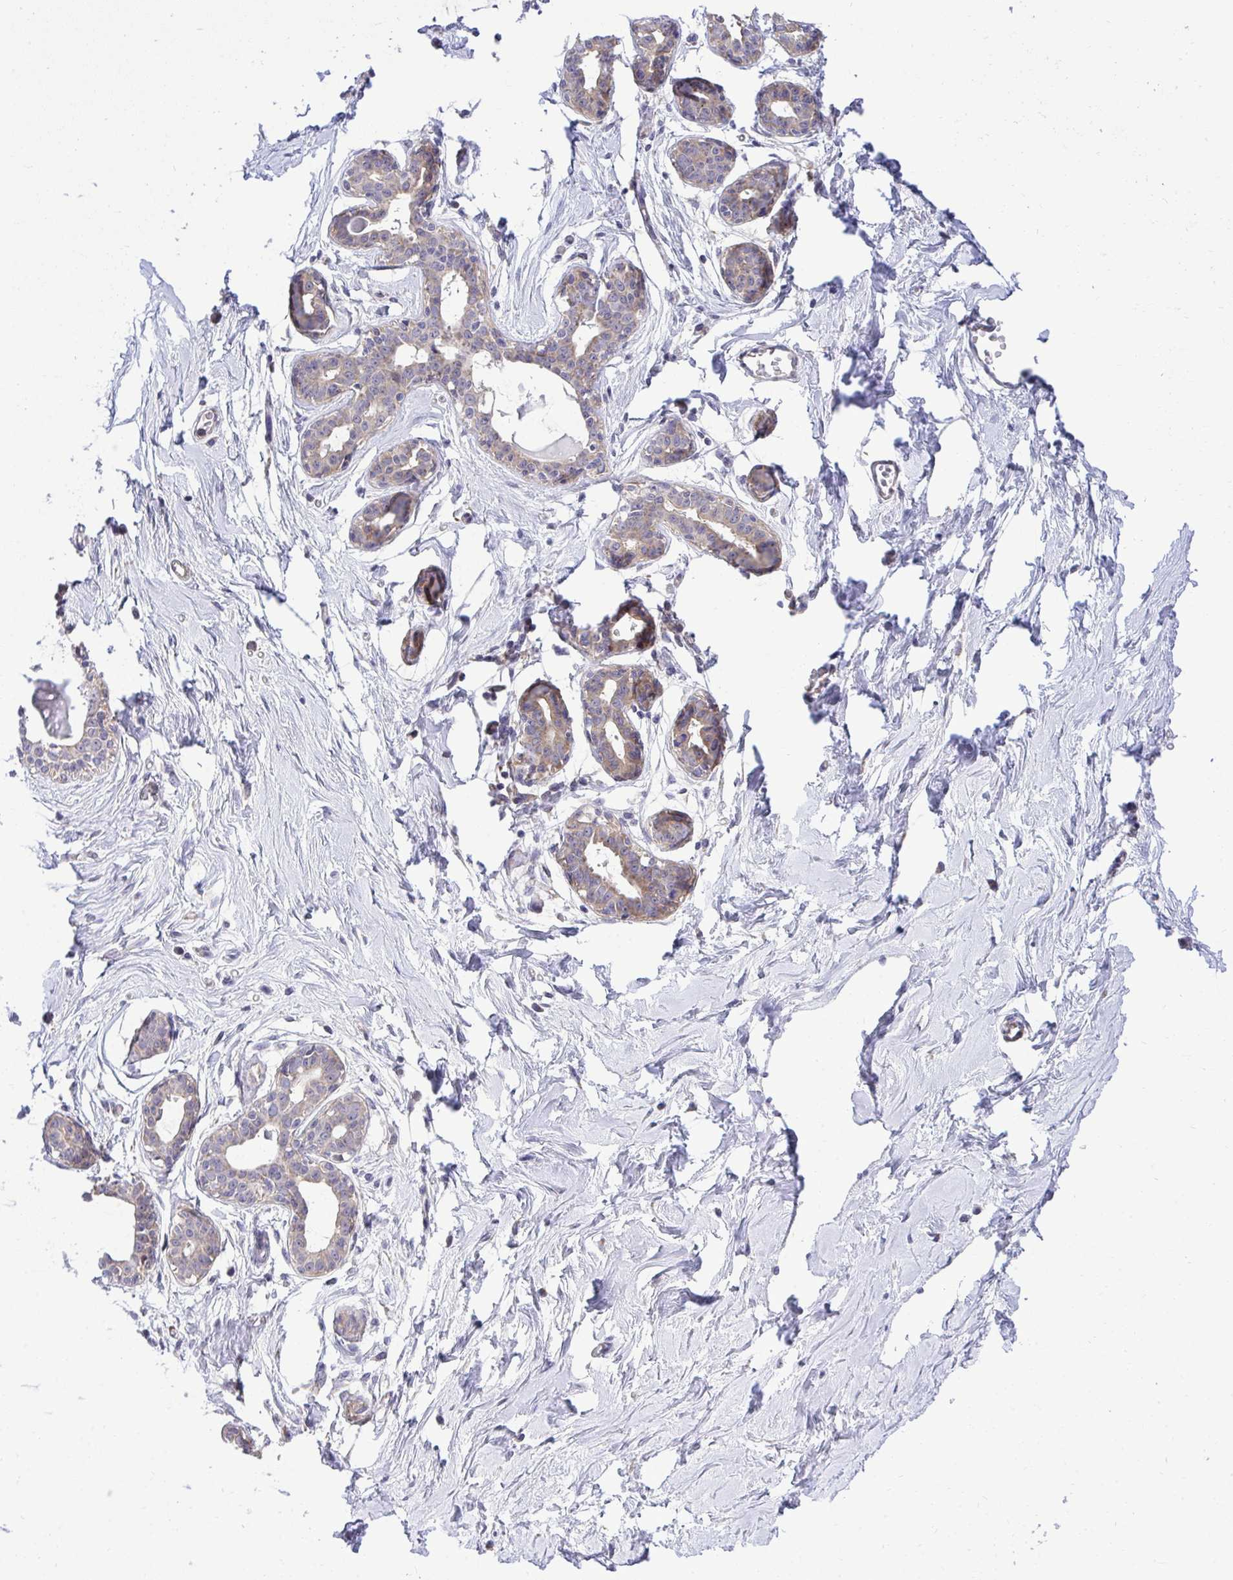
{"staining": {"intensity": "negative", "quantity": "none", "location": "none"}, "tissue": "breast", "cell_type": "Adipocytes", "image_type": "normal", "snomed": [{"axis": "morphology", "description": "Normal tissue, NOS"}, {"axis": "topography", "description": "Breast"}], "caption": "Immunohistochemistry histopathology image of normal breast: human breast stained with DAB shows no significant protein staining in adipocytes.", "gene": "XAF1", "patient": {"sex": "female", "age": 45}}